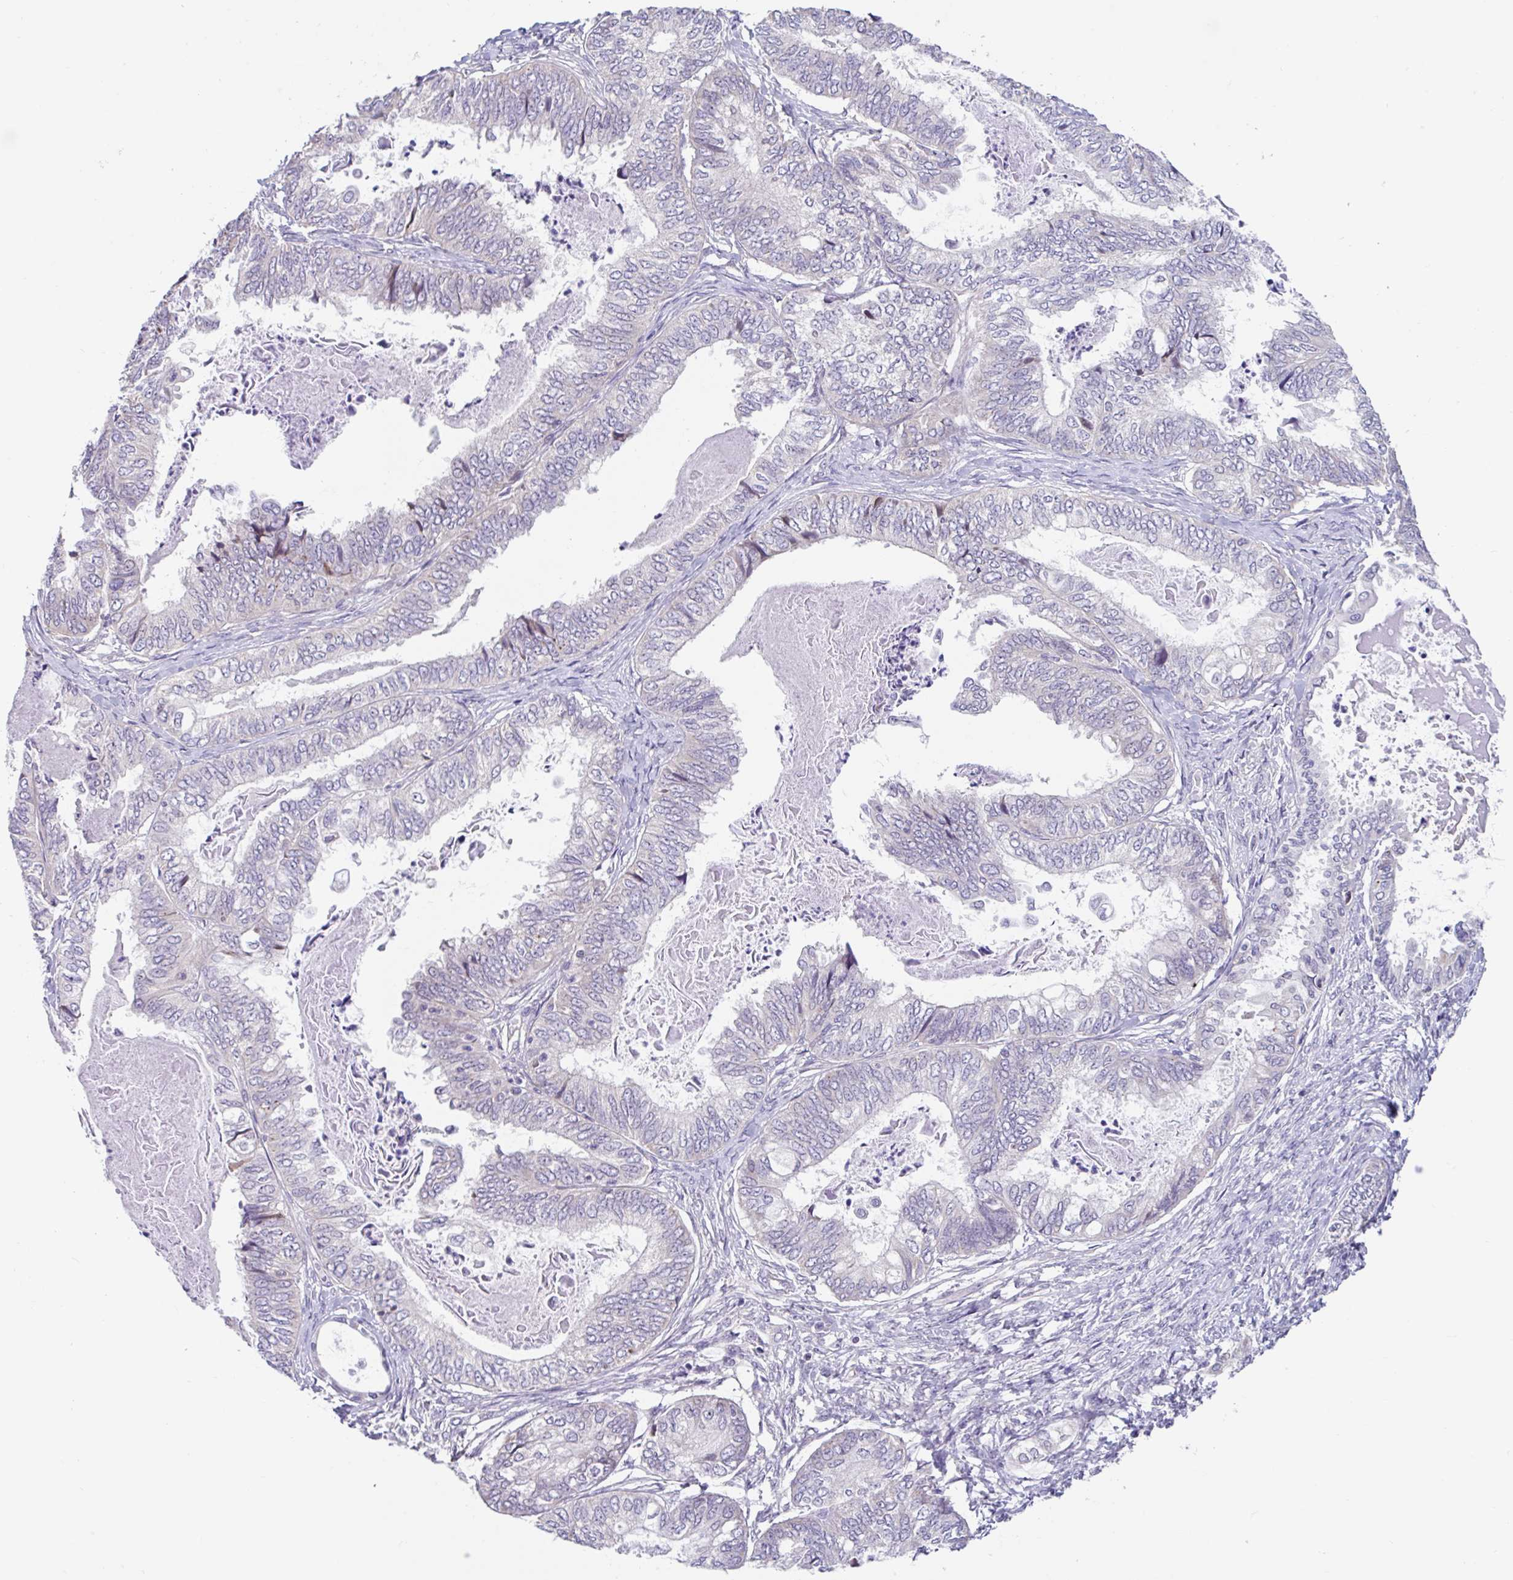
{"staining": {"intensity": "negative", "quantity": "none", "location": "none"}, "tissue": "ovarian cancer", "cell_type": "Tumor cells", "image_type": "cancer", "snomed": [{"axis": "morphology", "description": "Carcinoma, endometroid"}, {"axis": "topography", "description": "Ovary"}], "caption": "A micrograph of human ovarian endometroid carcinoma is negative for staining in tumor cells. (Immunohistochemistry, brightfield microscopy, high magnification).", "gene": "NT5C1B", "patient": {"sex": "female", "age": 70}}